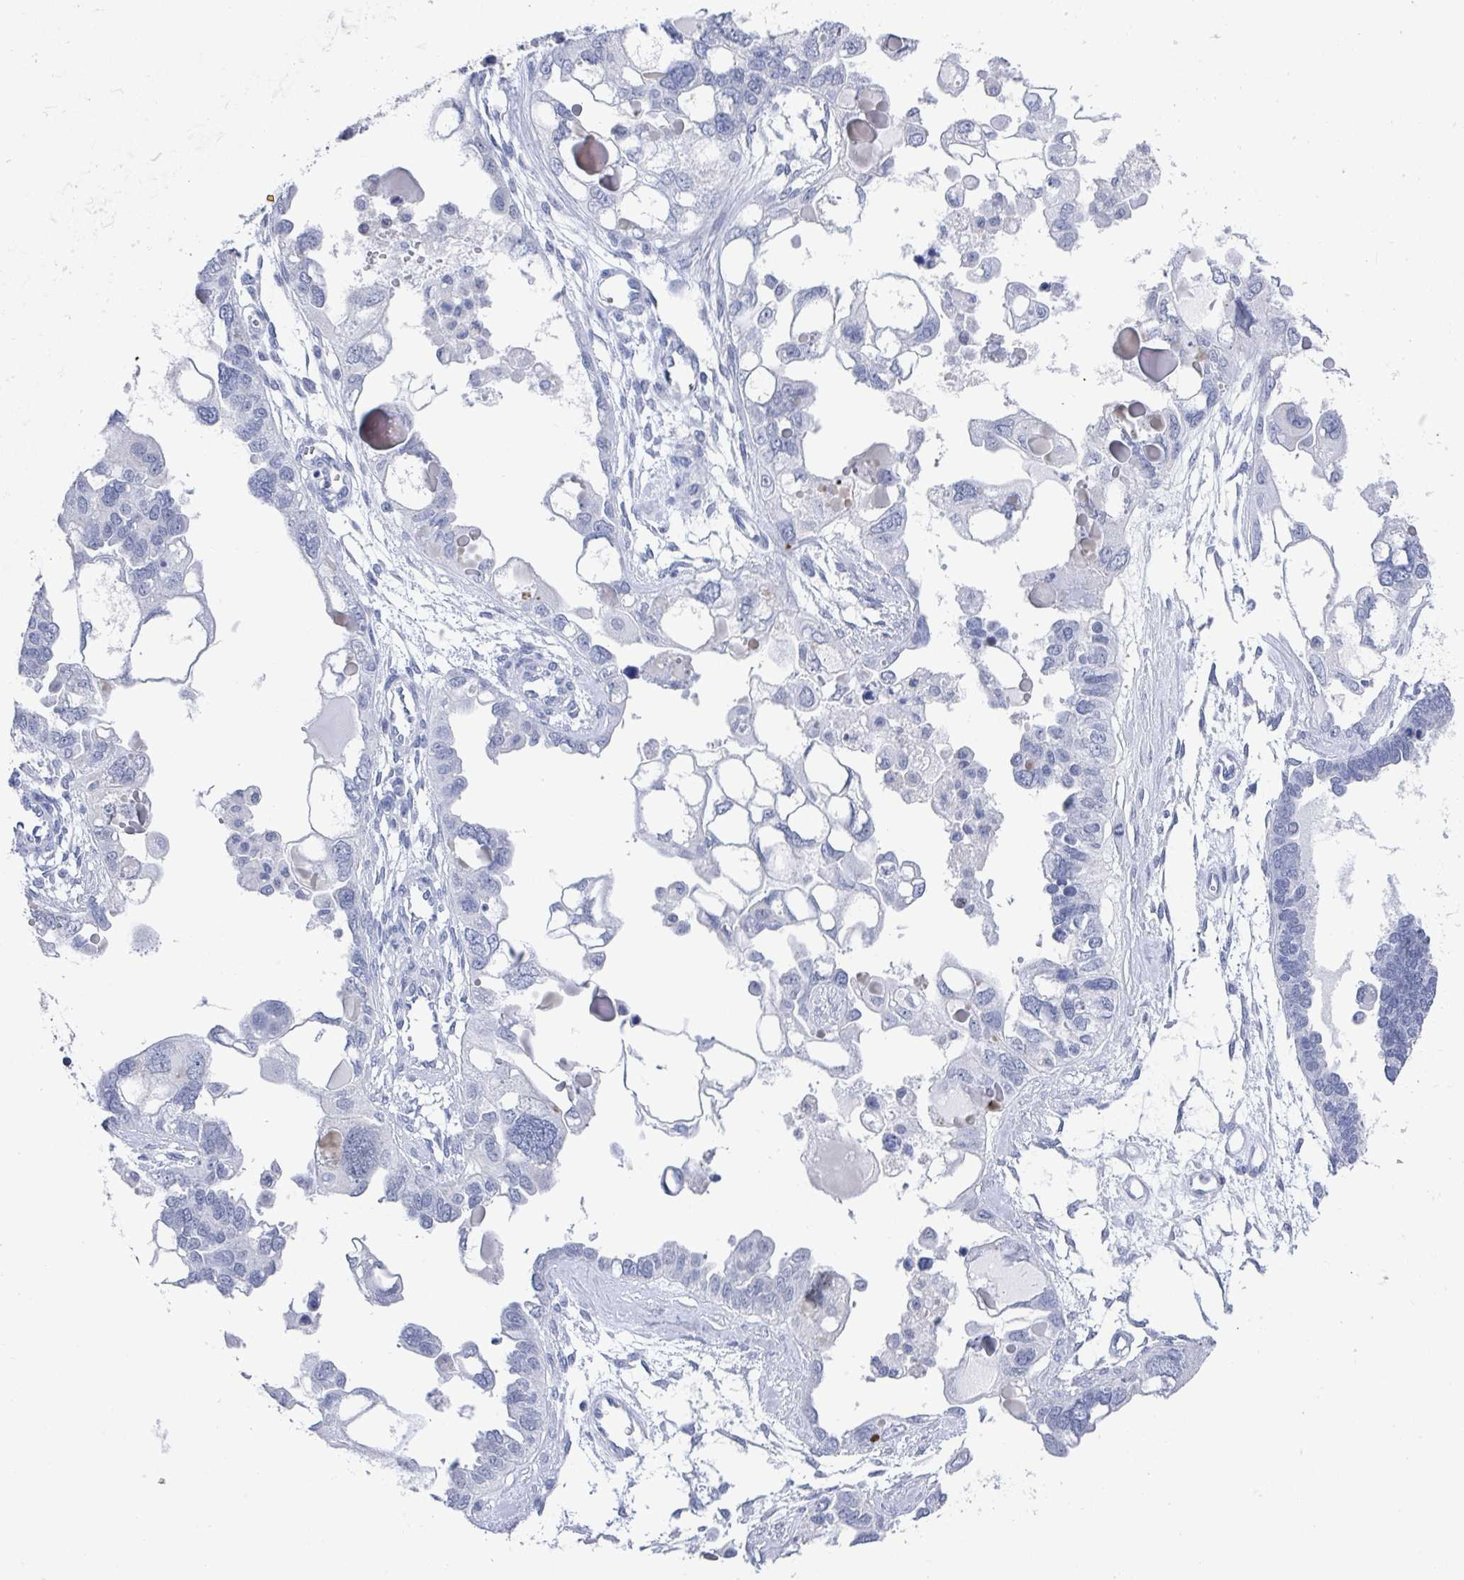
{"staining": {"intensity": "negative", "quantity": "none", "location": "none"}, "tissue": "ovarian cancer", "cell_type": "Tumor cells", "image_type": "cancer", "snomed": [{"axis": "morphology", "description": "Cystadenocarcinoma, serous, NOS"}, {"axis": "topography", "description": "Ovary"}], "caption": "Human ovarian serous cystadenocarcinoma stained for a protein using IHC shows no positivity in tumor cells.", "gene": "CAMKV", "patient": {"sex": "female", "age": 51}}